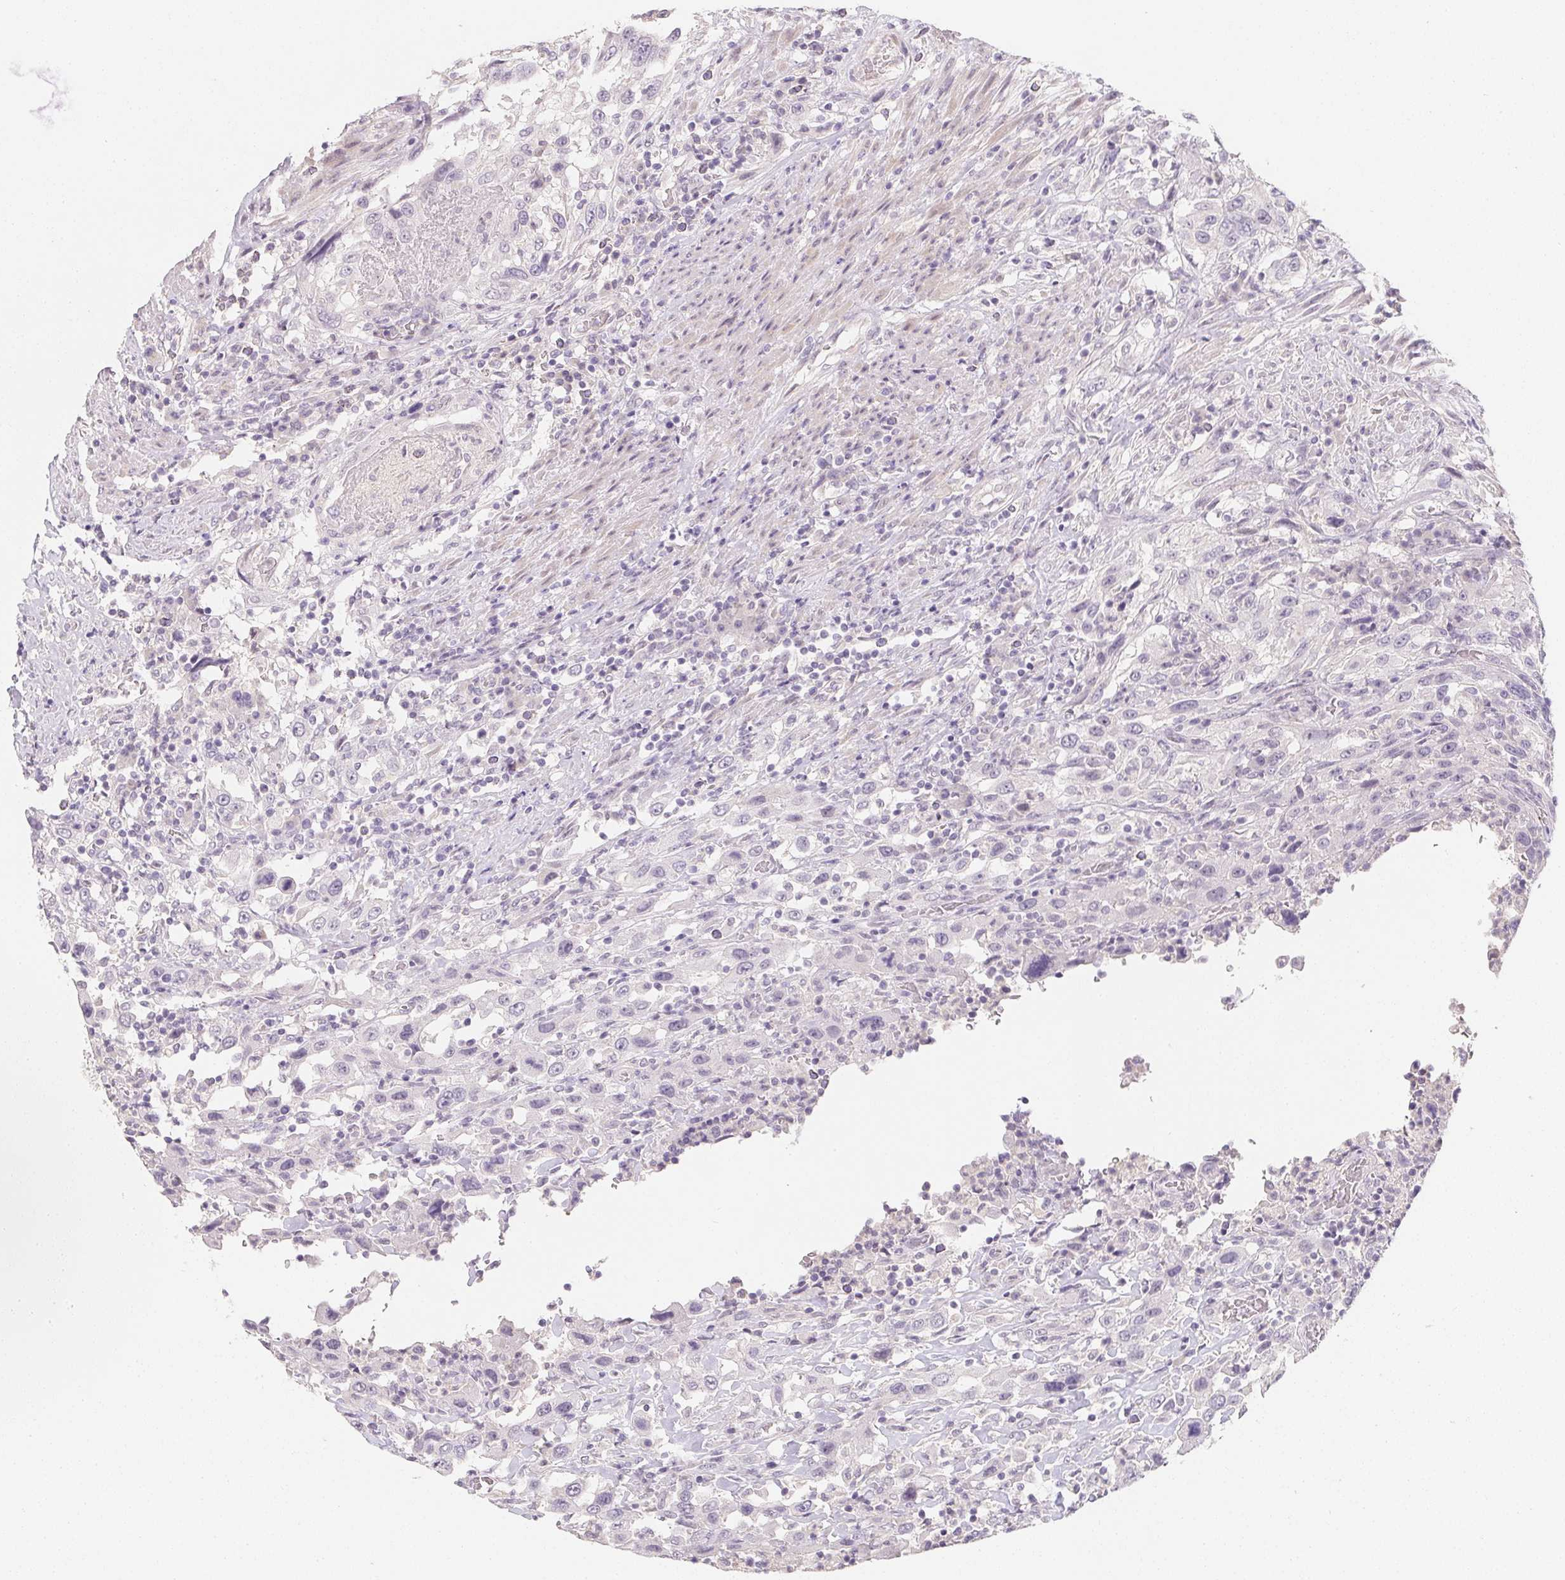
{"staining": {"intensity": "negative", "quantity": "none", "location": "none"}, "tissue": "urothelial cancer", "cell_type": "Tumor cells", "image_type": "cancer", "snomed": [{"axis": "morphology", "description": "Urothelial carcinoma, High grade"}, {"axis": "topography", "description": "Urinary bladder"}], "caption": "Immunohistochemistry (IHC) of urothelial cancer reveals no expression in tumor cells.", "gene": "ZBBX", "patient": {"sex": "male", "age": 61}}